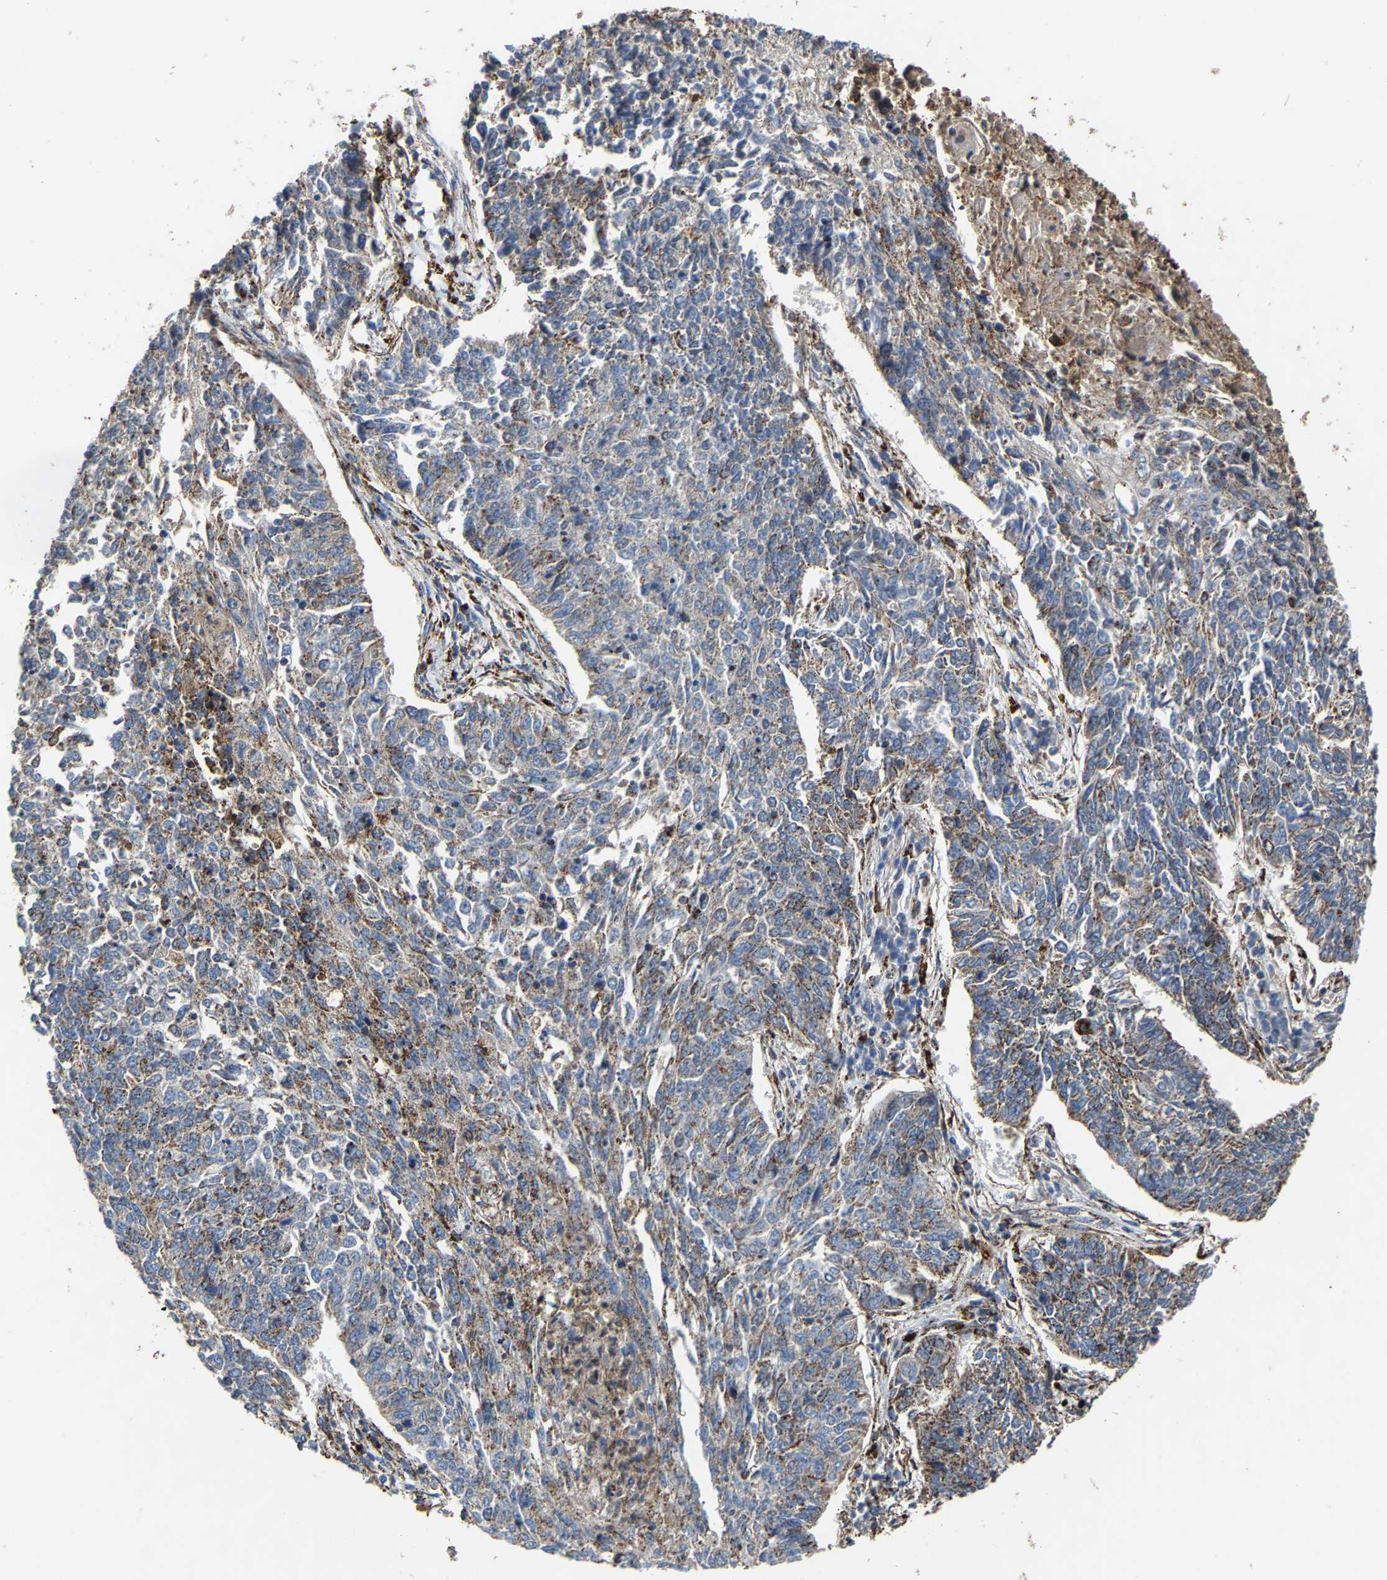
{"staining": {"intensity": "moderate", "quantity": "25%-75%", "location": "cytoplasmic/membranous"}, "tissue": "lung cancer", "cell_type": "Tumor cells", "image_type": "cancer", "snomed": [{"axis": "morphology", "description": "Normal tissue, NOS"}, {"axis": "morphology", "description": "Squamous cell carcinoma, NOS"}, {"axis": "topography", "description": "Cartilage tissue"}, {"axis": "topography", "description": "Bronchus"}, {"axis": "topography", "description": "Lung"}], "caption": "Protein expression by immunohistochemistry shows moderate cytoplasmic/membranous positivity in about 25%-75% of tumor cells in lung cancer (squamous cell carcinoma).", "gene": "NDUFV3", "patient": {"sex": "female", "age": 49}}